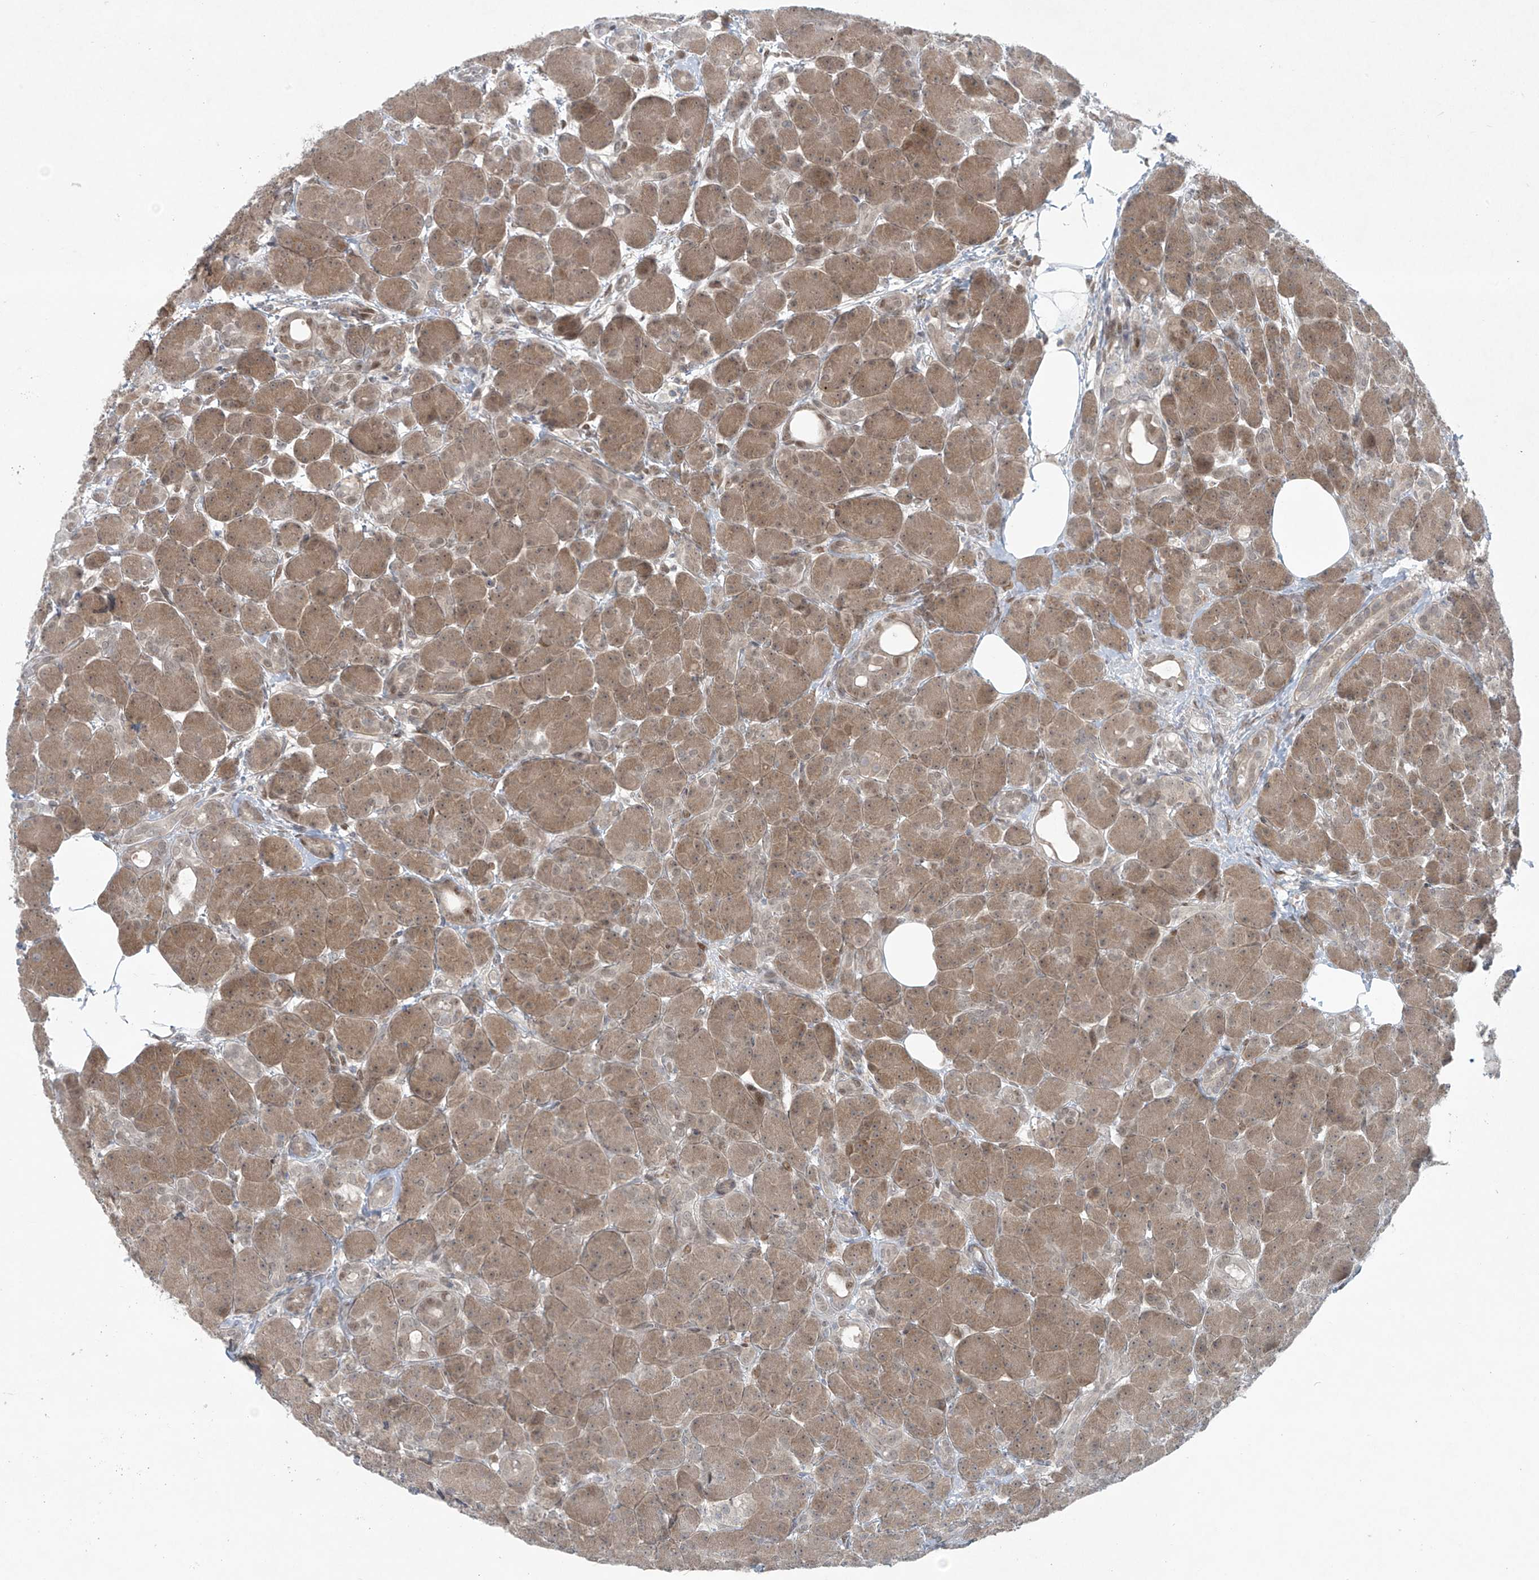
{"staining": {"intensity": "moderate", "quantity": ">75%", "location": "cytoplasmic/membranous"}, "tissue": "pancreas", "cell_type": "Exocrine glandular cells", "image_type": "normal", "snomed": [{"axis": "morphology", "description": "Normal tissue, NOS"}, {"axis": "topography", "description": "Pancreas"}], "caption": "Protein staining of normal pancreas demonstrates moderate cytoplasmic/membranous positivity in approximately >75% of exocrine glandular cells.", "gene": "PPAT", "patient": {"sex": "male", "age": 63}}